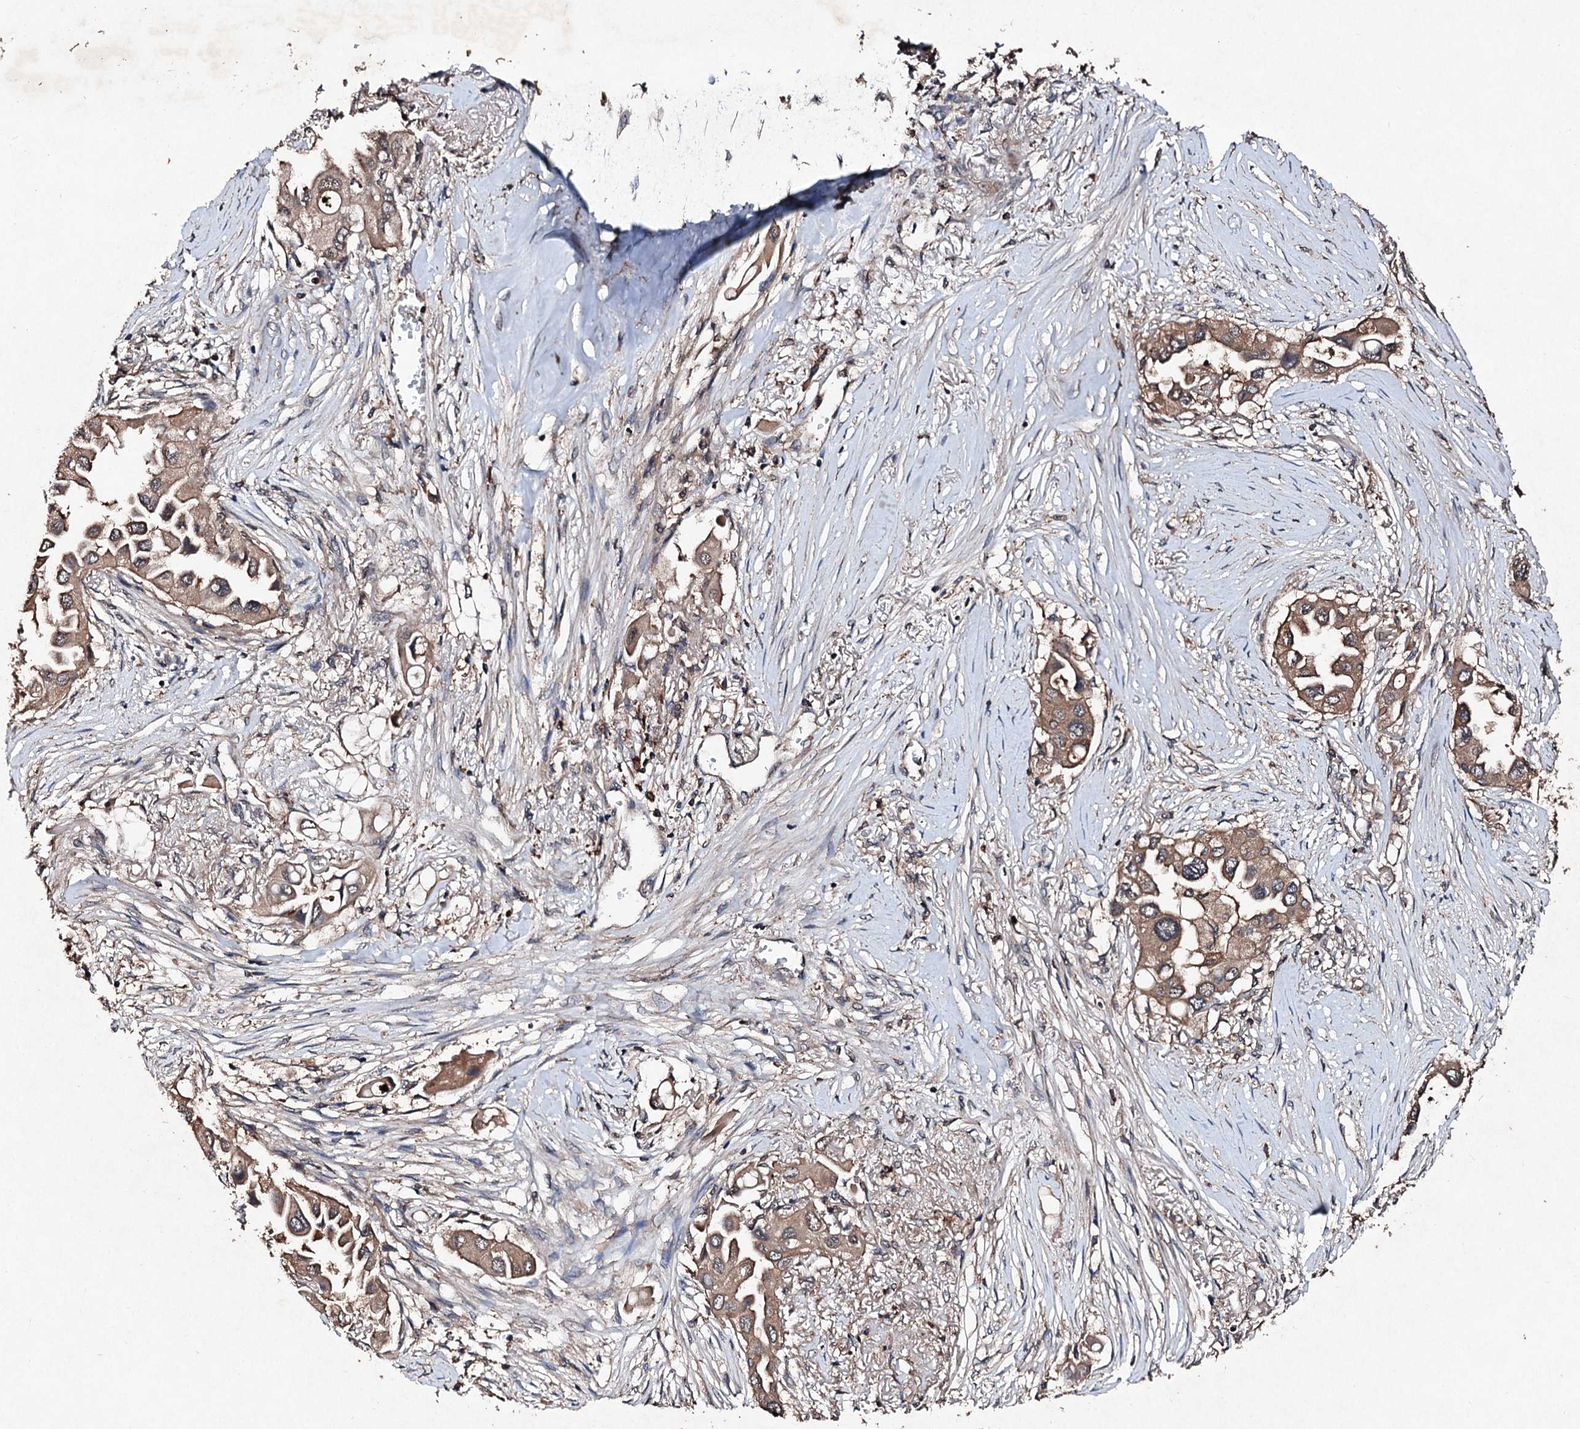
{"staining": {"intensity": "moderate", "quantity": ">75%", "location": "cytoplasmic/membranous"}, "tissue": "lung cancer", "cell_type": "Tumor cells", "image_type": "cancer", "snomed": [{"axis": "morphology", "description": "Adenocarcinoma, NOS"}, {"axis": "topography", "description": "Lung"}], "caption": "A high-resolution image shows immunohistochemistry (IHC) staining of lung cancer (adenocarcinoma), which displays moderate cytoplasmic/membranous expression in approximately >75% of tumor cells. The protein is shown in brown color, while the nuclei are stained blue.", "gene": "KERA", "patient": {"sex": "female", "age": 76}}